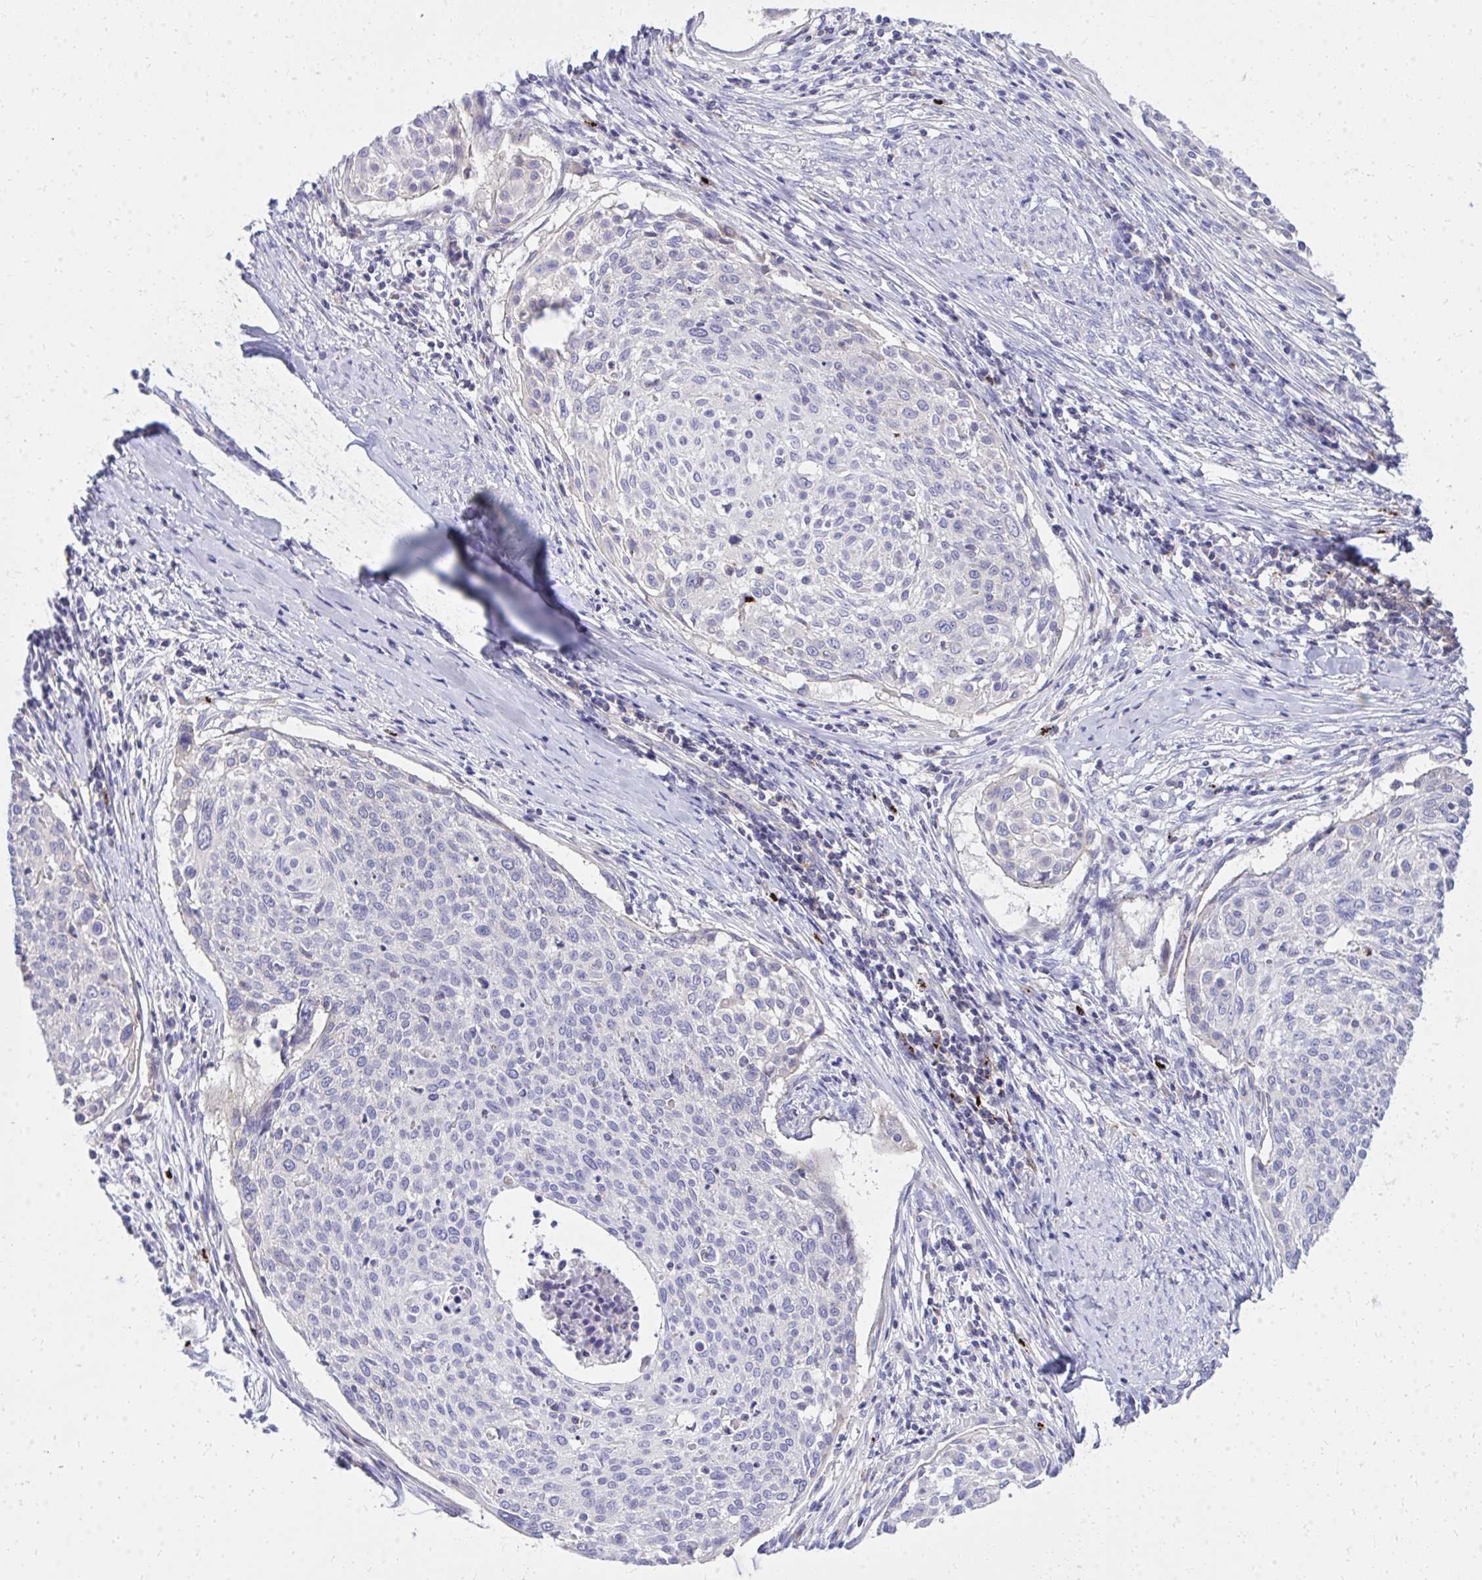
{"staining": {"intensity": "negative", "quantity": "none", "location": "none"}, "tissue": "cervical cancer", "cell_type": "Tumor cells", "image_type": "cancer", "snomed": [{"axis": "morphology", "description": "Squamous cell carcinoma, NOS"}, {"axis": "topography", "description": "Cervix"}], "caption": "Tumor cells are negative for protein expression in human cervical cancer. (DAB IHC, high magnification).", "gene": "TP53I11", "patient": {"sex": "female", "age": 49}}